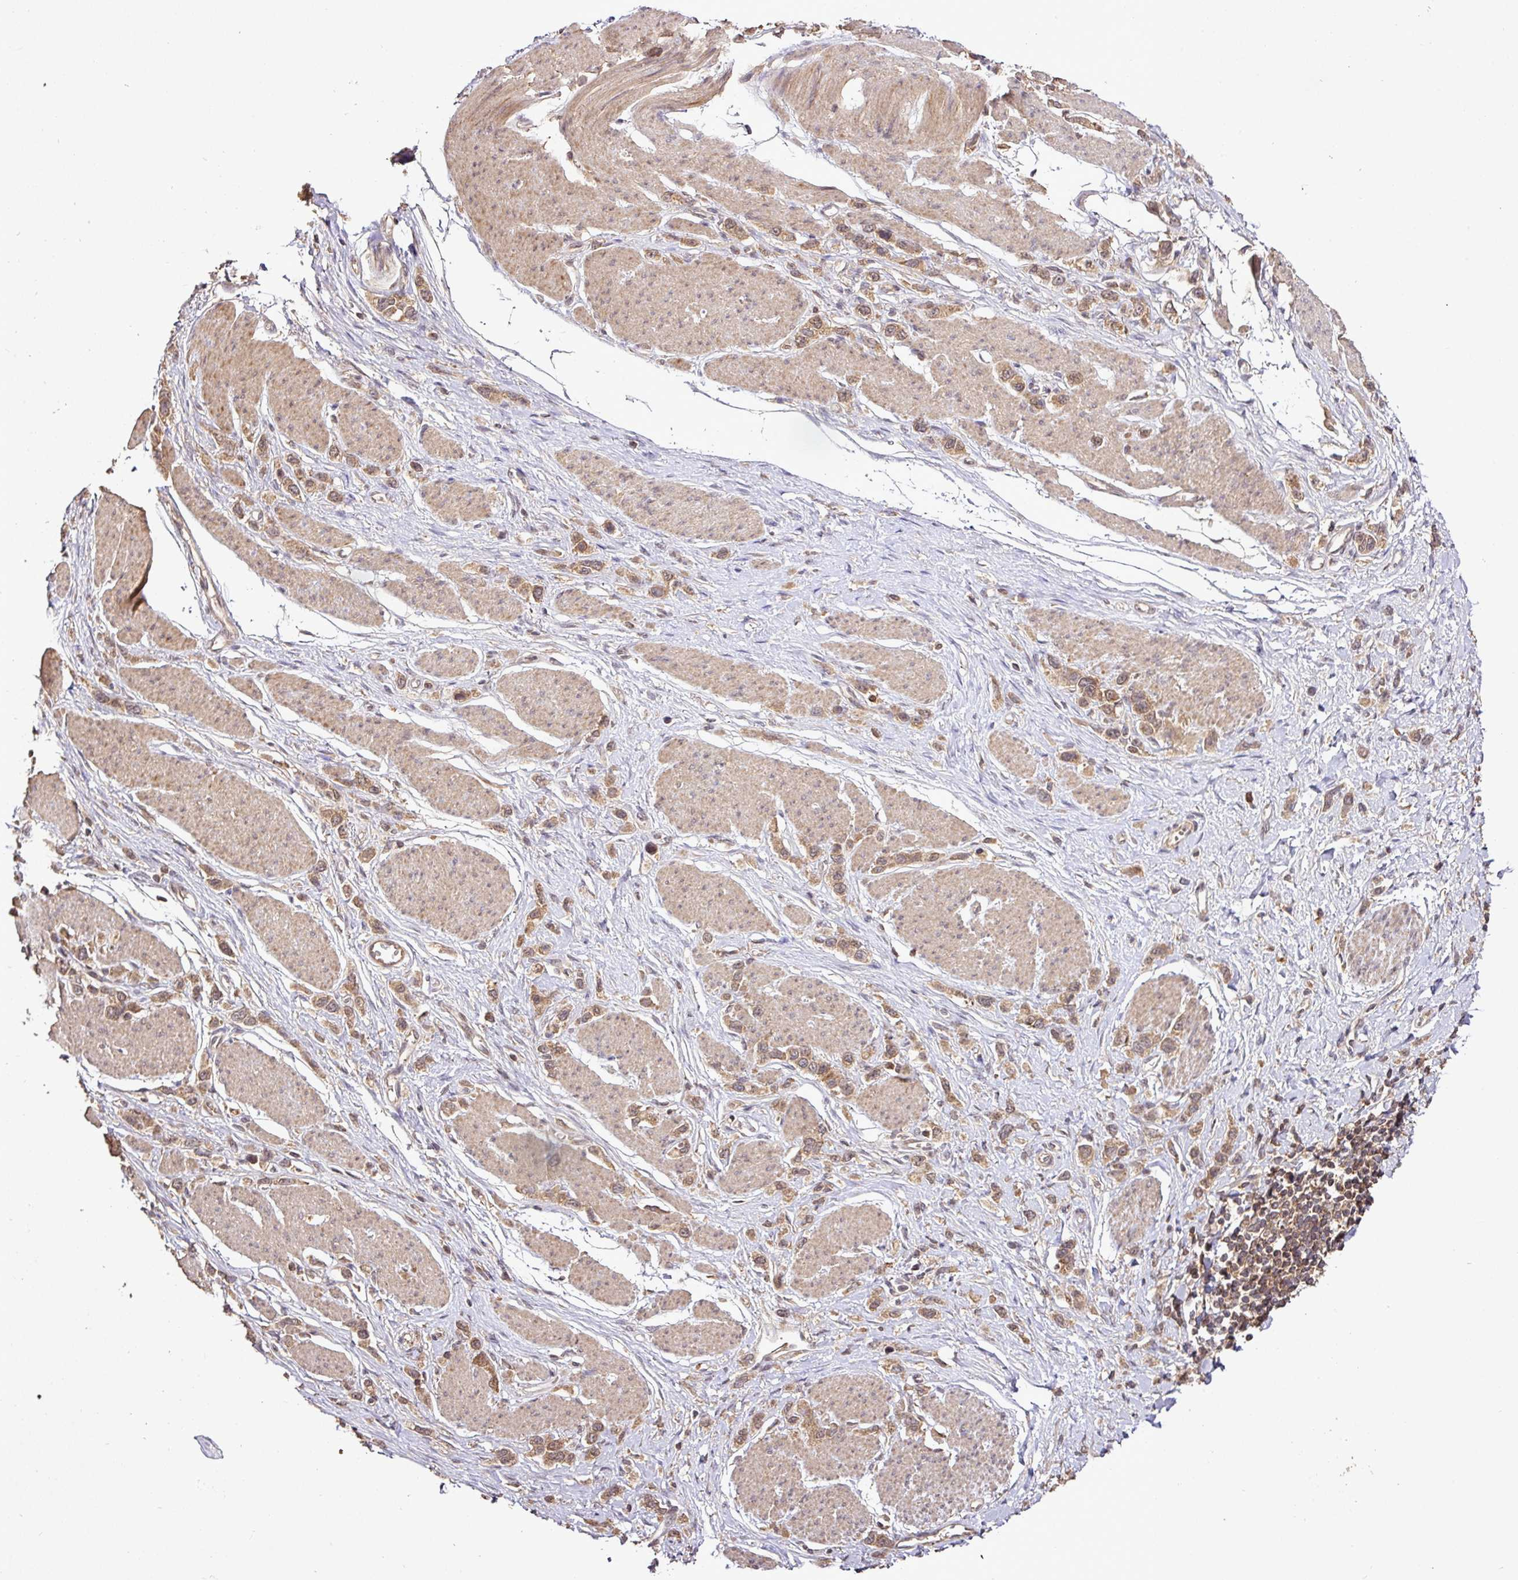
{"staining": {"intensity": "moderate", "quantity": ">75%", "location": "cytoplasmic/membranous"}, "tissue": "stomach cancer", "cell_type": "Tumor cells", "image_type": "cancer", "snomed": [{"axis": "morphology", "description": "Adenocarcinoma, NOS"}, {"axis": "topography", "description": "Stomach"}], "caption": "Immunohistochemistry (IHC) micrograph of adenocarcinoma (stomach) stained for a protein (brown), which displays medium levels of moderate cytoplasmic/membranous positivity in about >75% of tumor cells.", "gene": "FAIM", "patient": {"sex": "female", "age": 65}}